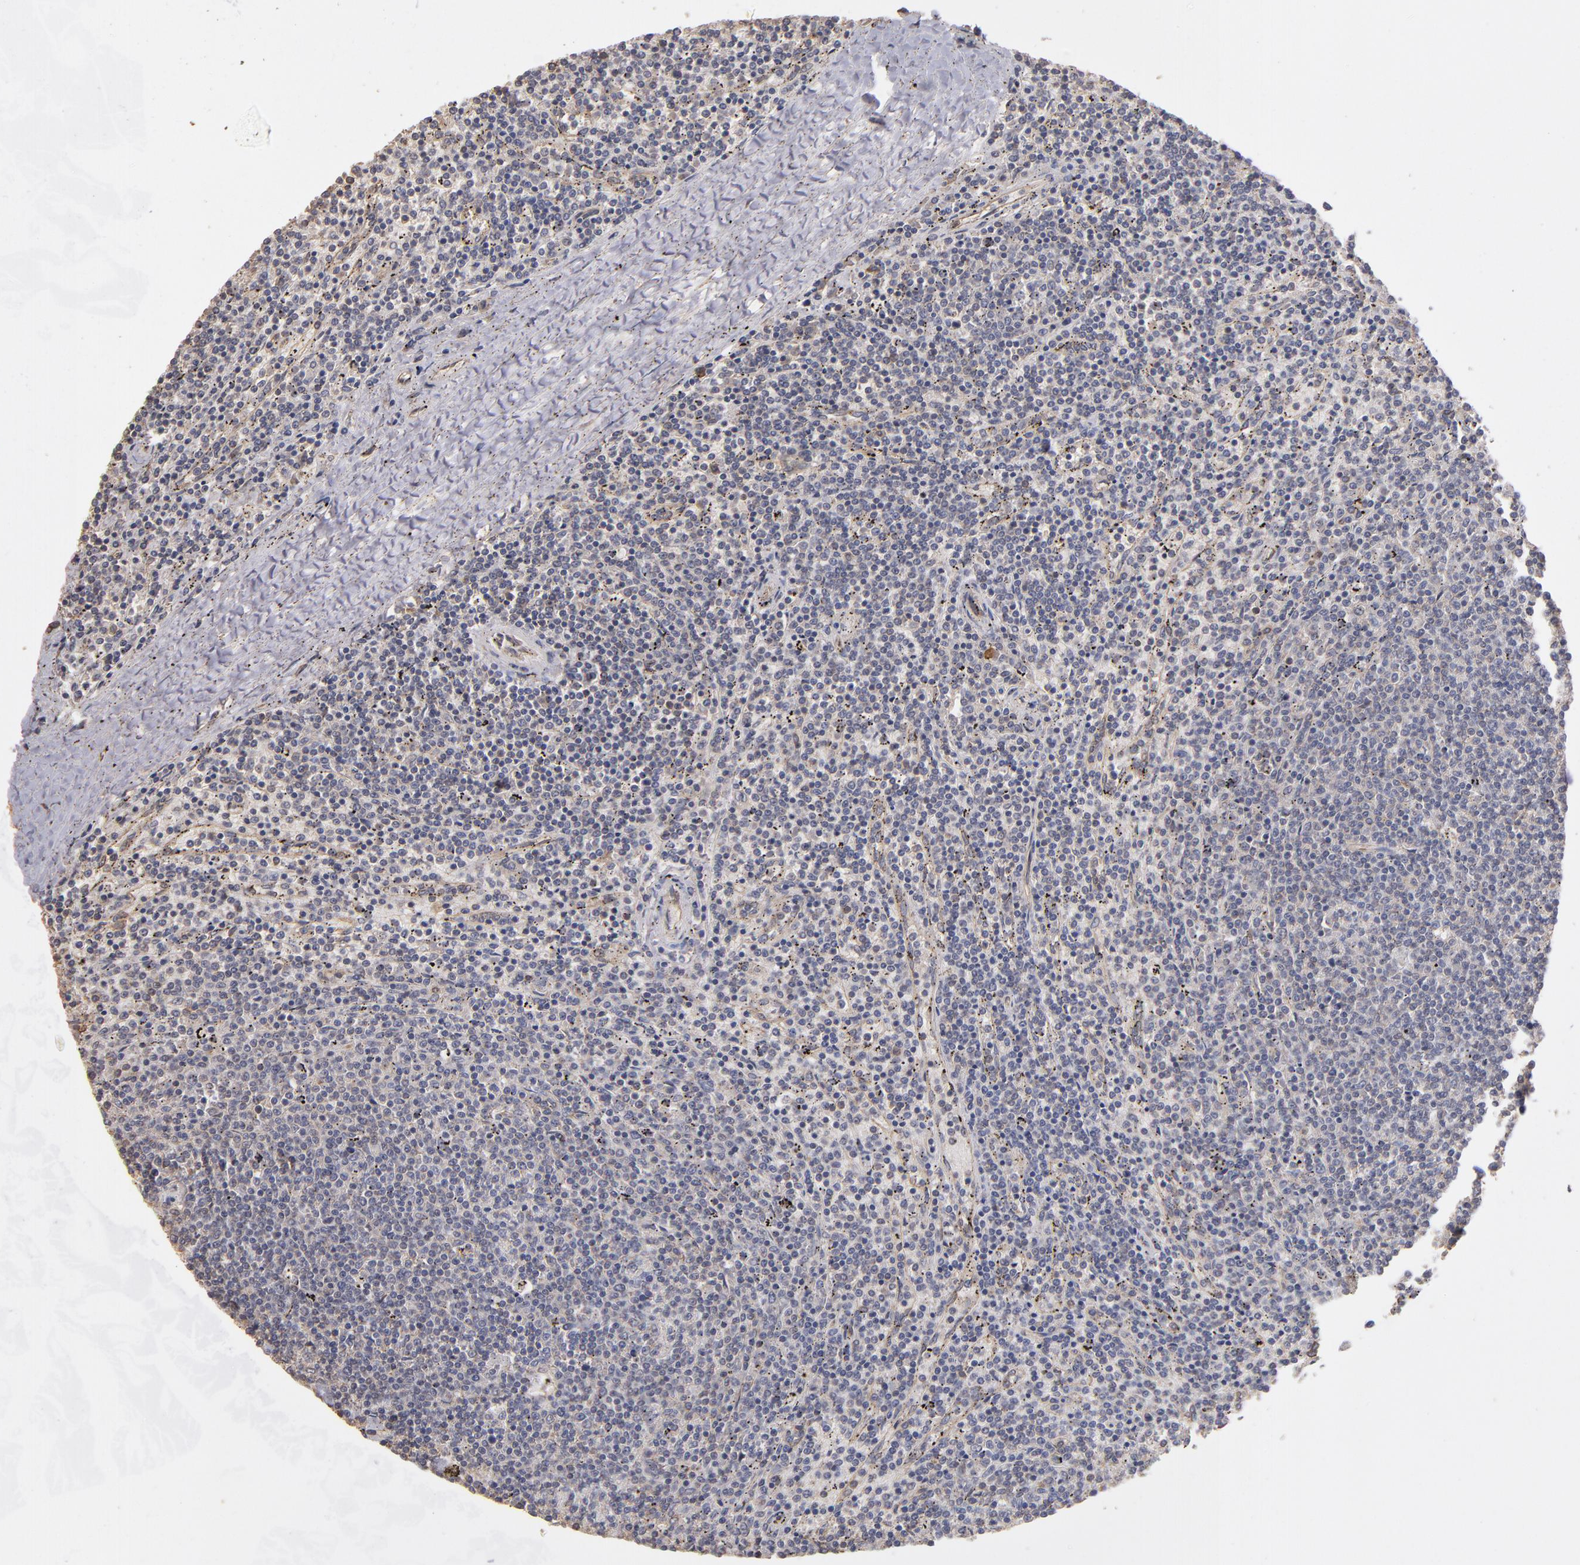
{"staining": {"intensity": "negative", "quantity": "none", "location": "none"}, "tissue": "lymphoma", "cell_type": "Tumor cells", "image_type": "cancer", "snomed": [{"axis": "morphology", "description": "Malignant lymphoma, non-Hodgkin's type, Low grade"}, {"axis": "topography", "description": "Spleen"}], "caption": "A high-resolution histopathology image shows immunohistochemistry (IHC) staining of lymphoma, which displays no significant positivity in tumor cells. (DAB immunohistochemistry visualized using brightfield microscopy, high magnification).", "gene": "DMD", "patient": {"sex": "female", "age": 50}}